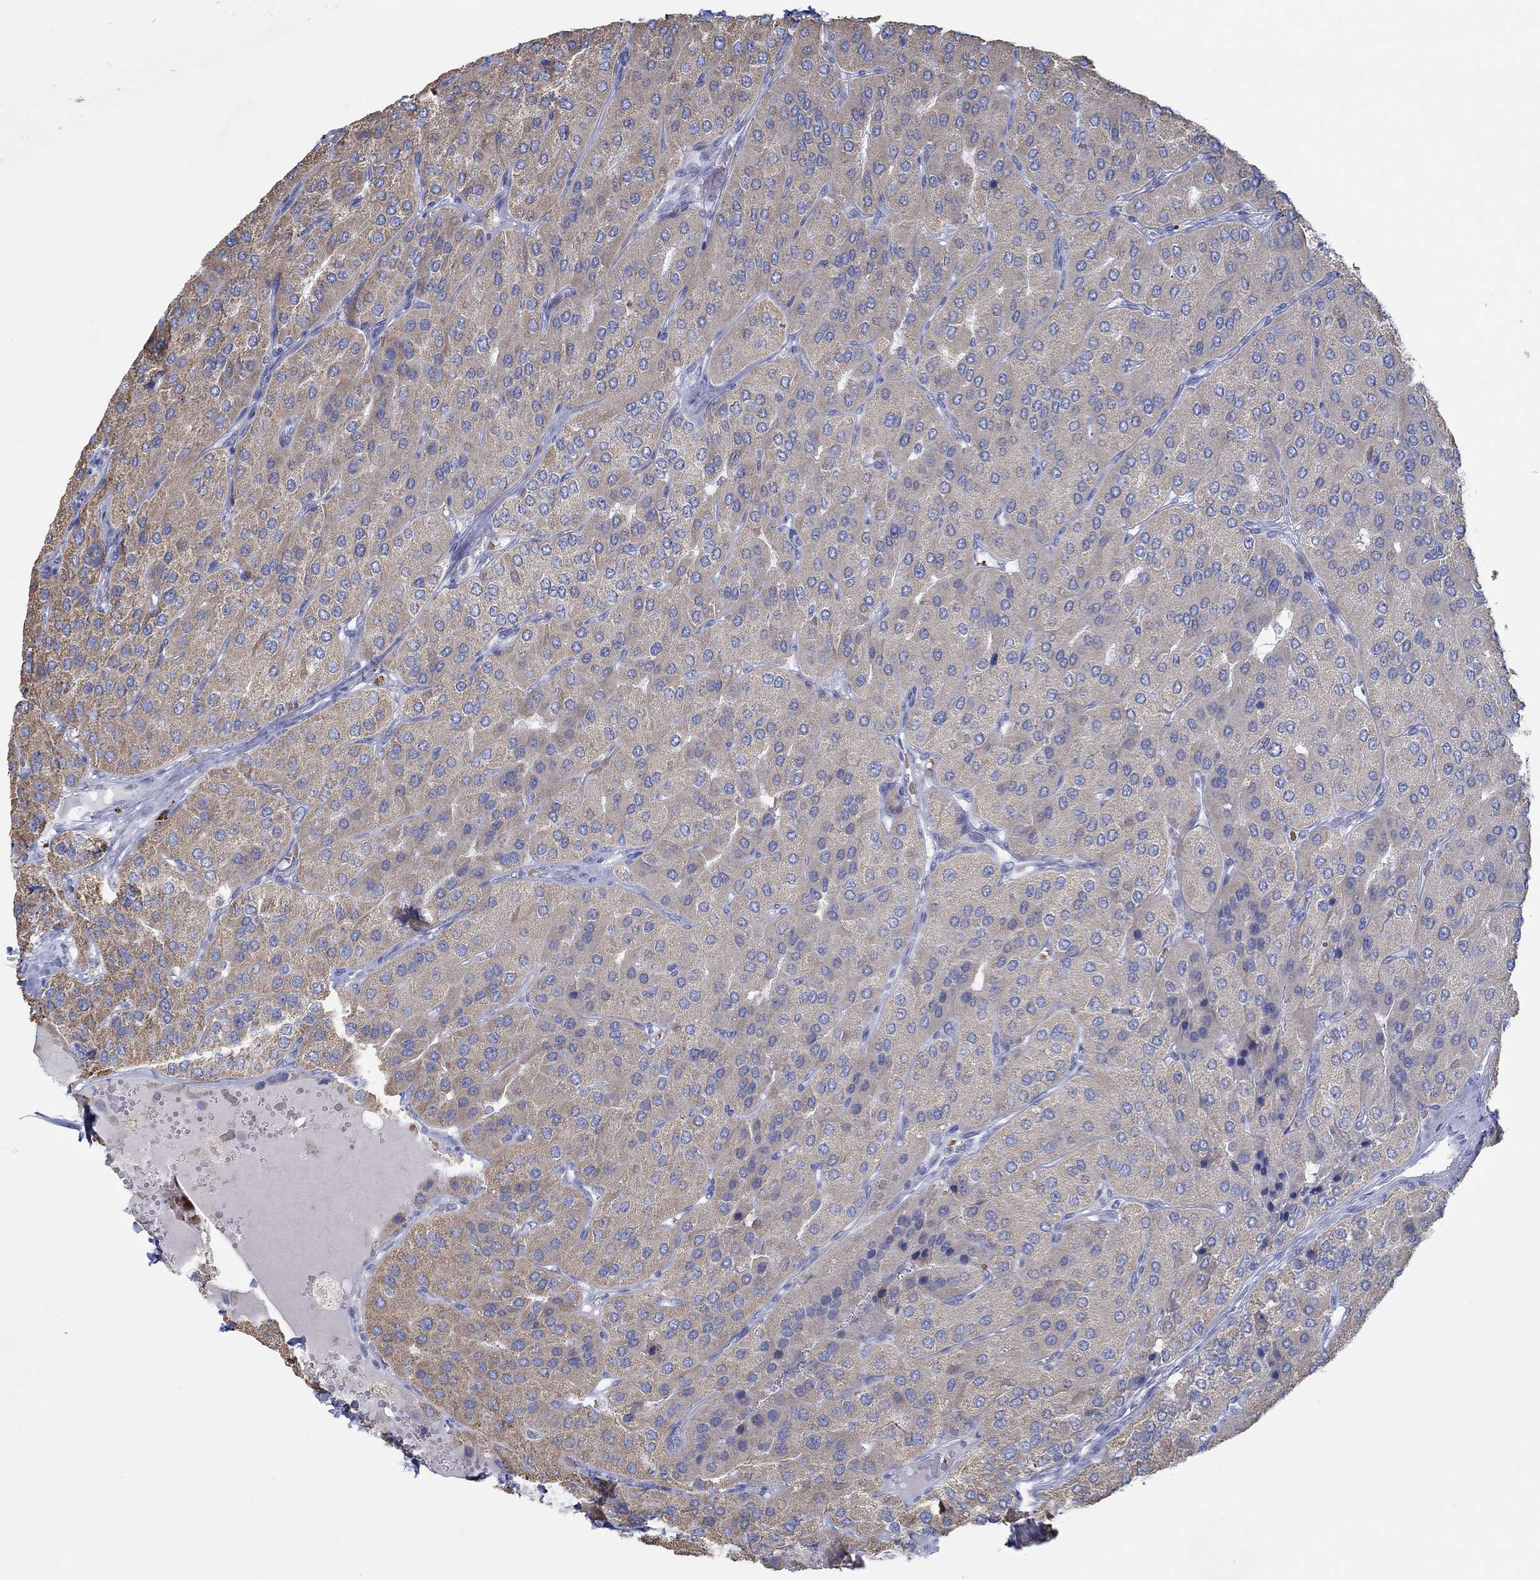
{"staining": {"intensity": "weak", "quantity": "<25%", "location": "cytoplasmic/membranous"}, "tissue": "parathyroid gland", "cell_type": "Glandular cells", "image_type": "normal", "snomed": [{"axis": "morphology", "description": "Normal tissue, NOS"}, {"axis": "morphology", "description": "Adenoma, NOS"}, {"axis": "topography", "description": "Parathyroid gland"}], "caption": "This is a micrograph of immunohistochemistry staining of normal parathyroid gland, which shows no positivity in glandular cells.", "gene": "GLOD5", "patient": {"sex": "female", "age": 86}}